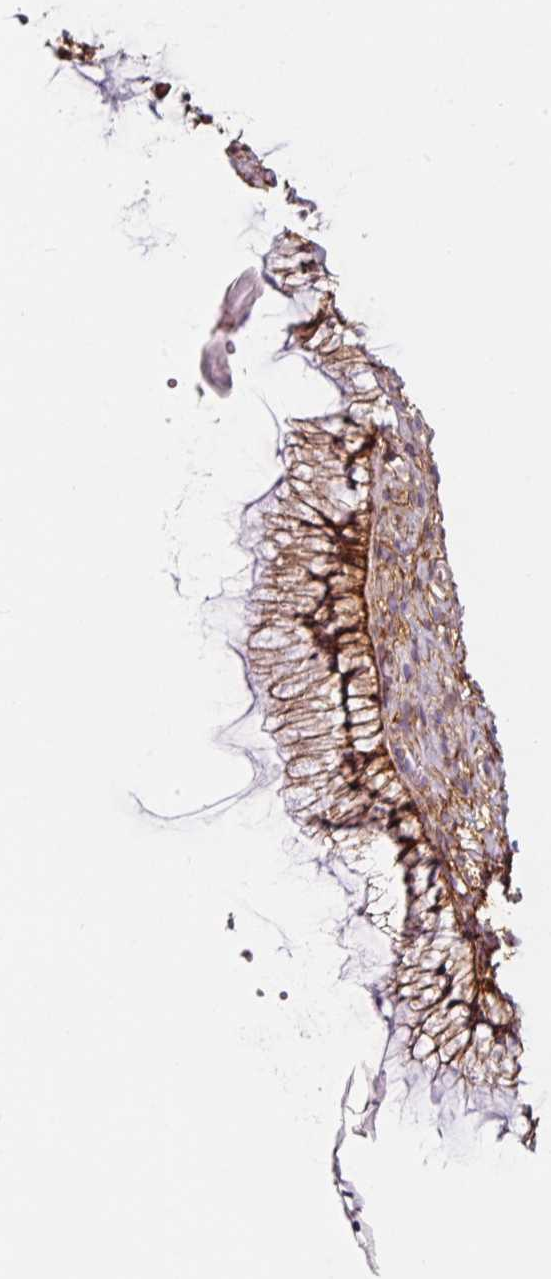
{"staining": {"intensity": "strong", "quantity": "25%-75%", "location": "cytoplasmic/membranous"}, "tissue": "cervix", "cell_type": "Glandular cells", "image_type": "normal", "snomed": [{"axis": "morphology", "description": "Normal tissue, NOS"}, {"axis": "topography", "description": "Cervix"}], "caption": "The image shows immunohistochemical staining of normal cervix. There is strong cytoplasmic/membranous staining is present in approximately 25%-75% of glandular cells. Nuclei are stained in blue.", "gene": "ADD3", "patient": {"sex": "female", "age": 36}}